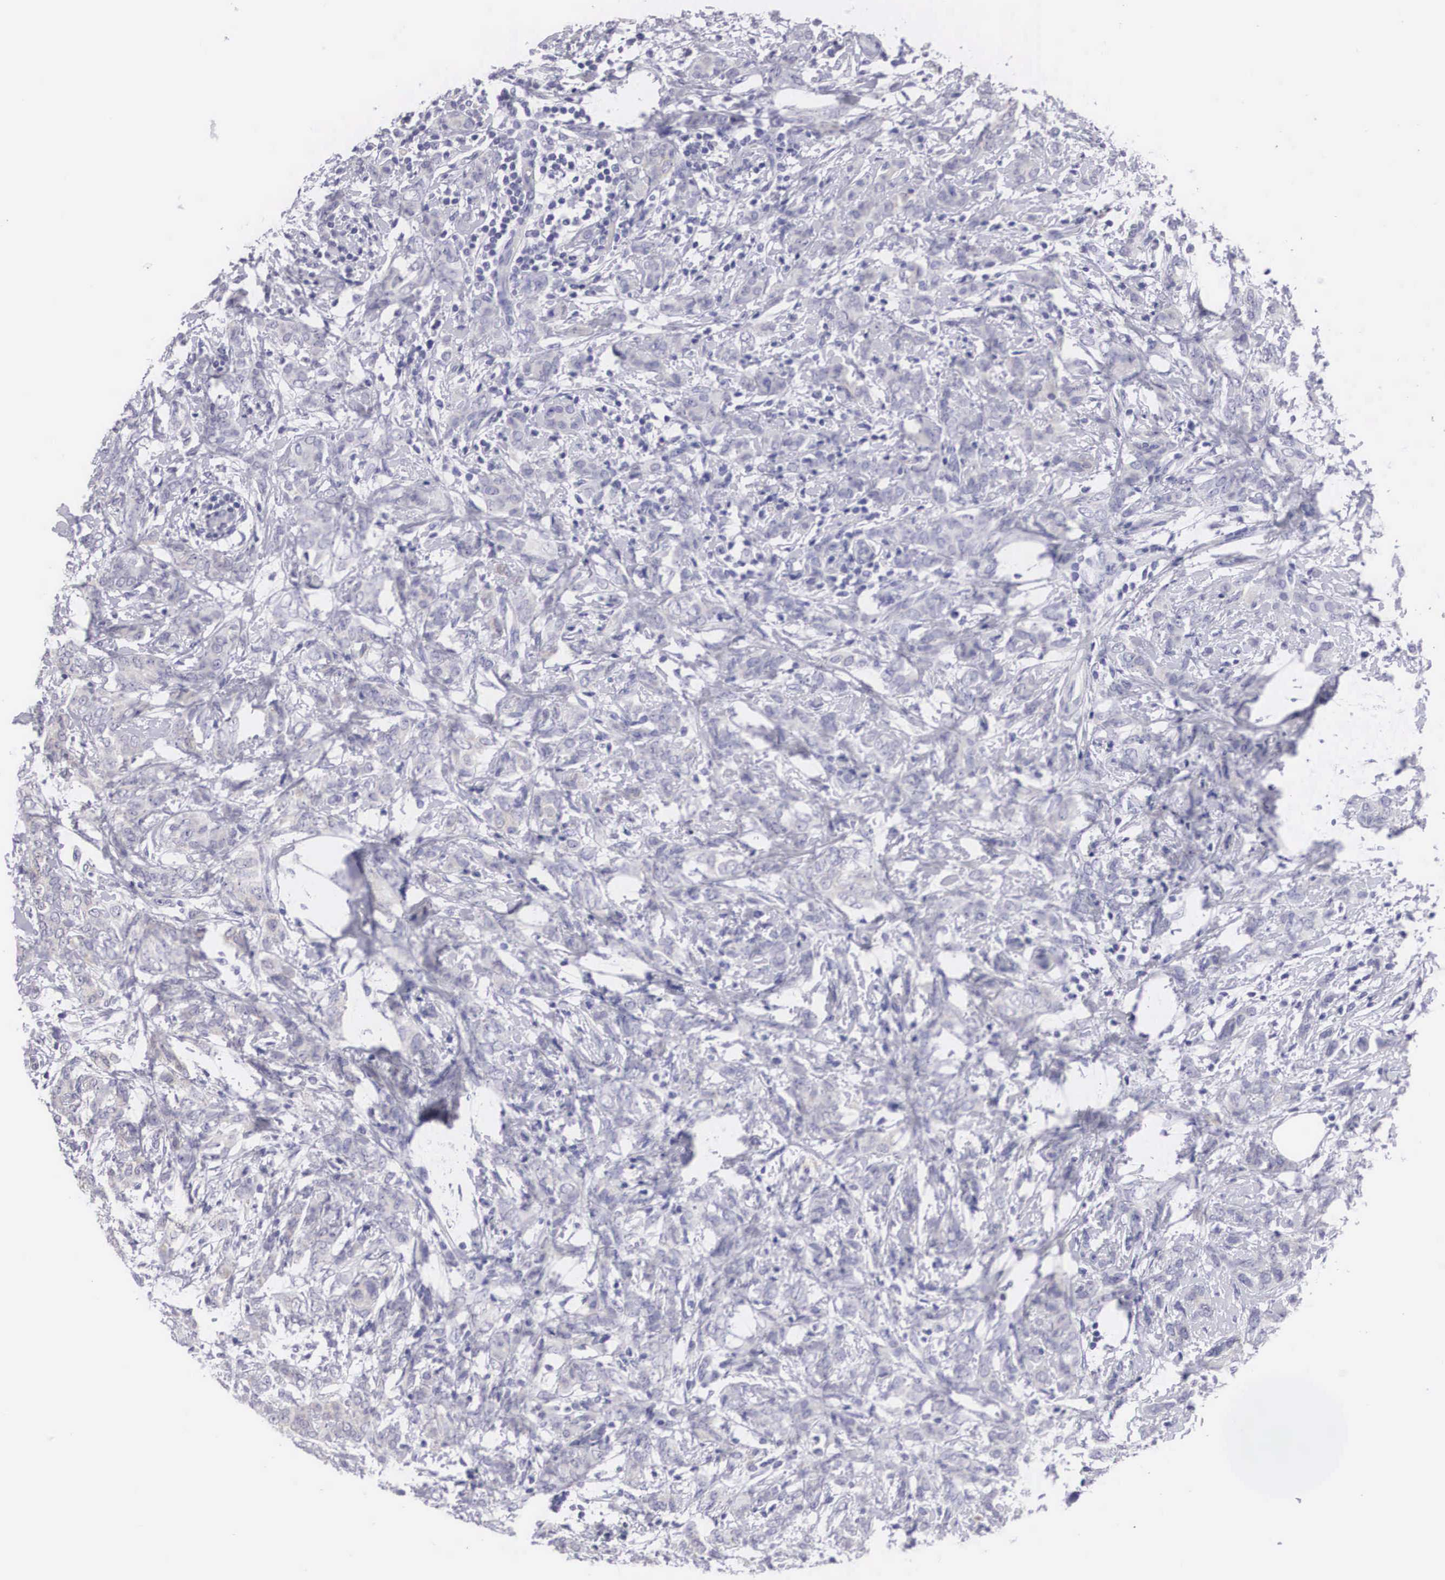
{"staining": {"intensity": "negative", "quantity": "none", "location": "none"}, "tissue": "breast cancer", "cell_type": "Tumor cells", "image_type": "cancer", "snomed": [{"axis": "morphology", "description": "Duct carcinoma"}, {"axis": "topography", "description": "Breast"}], "caption": "DAB immunohistochemical staining of breast cancer (invasive ductal carcinoma) displays no significant expression in tumor cells.", "gene": "ARMCX3", "patient": {"sex": "female", "age": 53}}